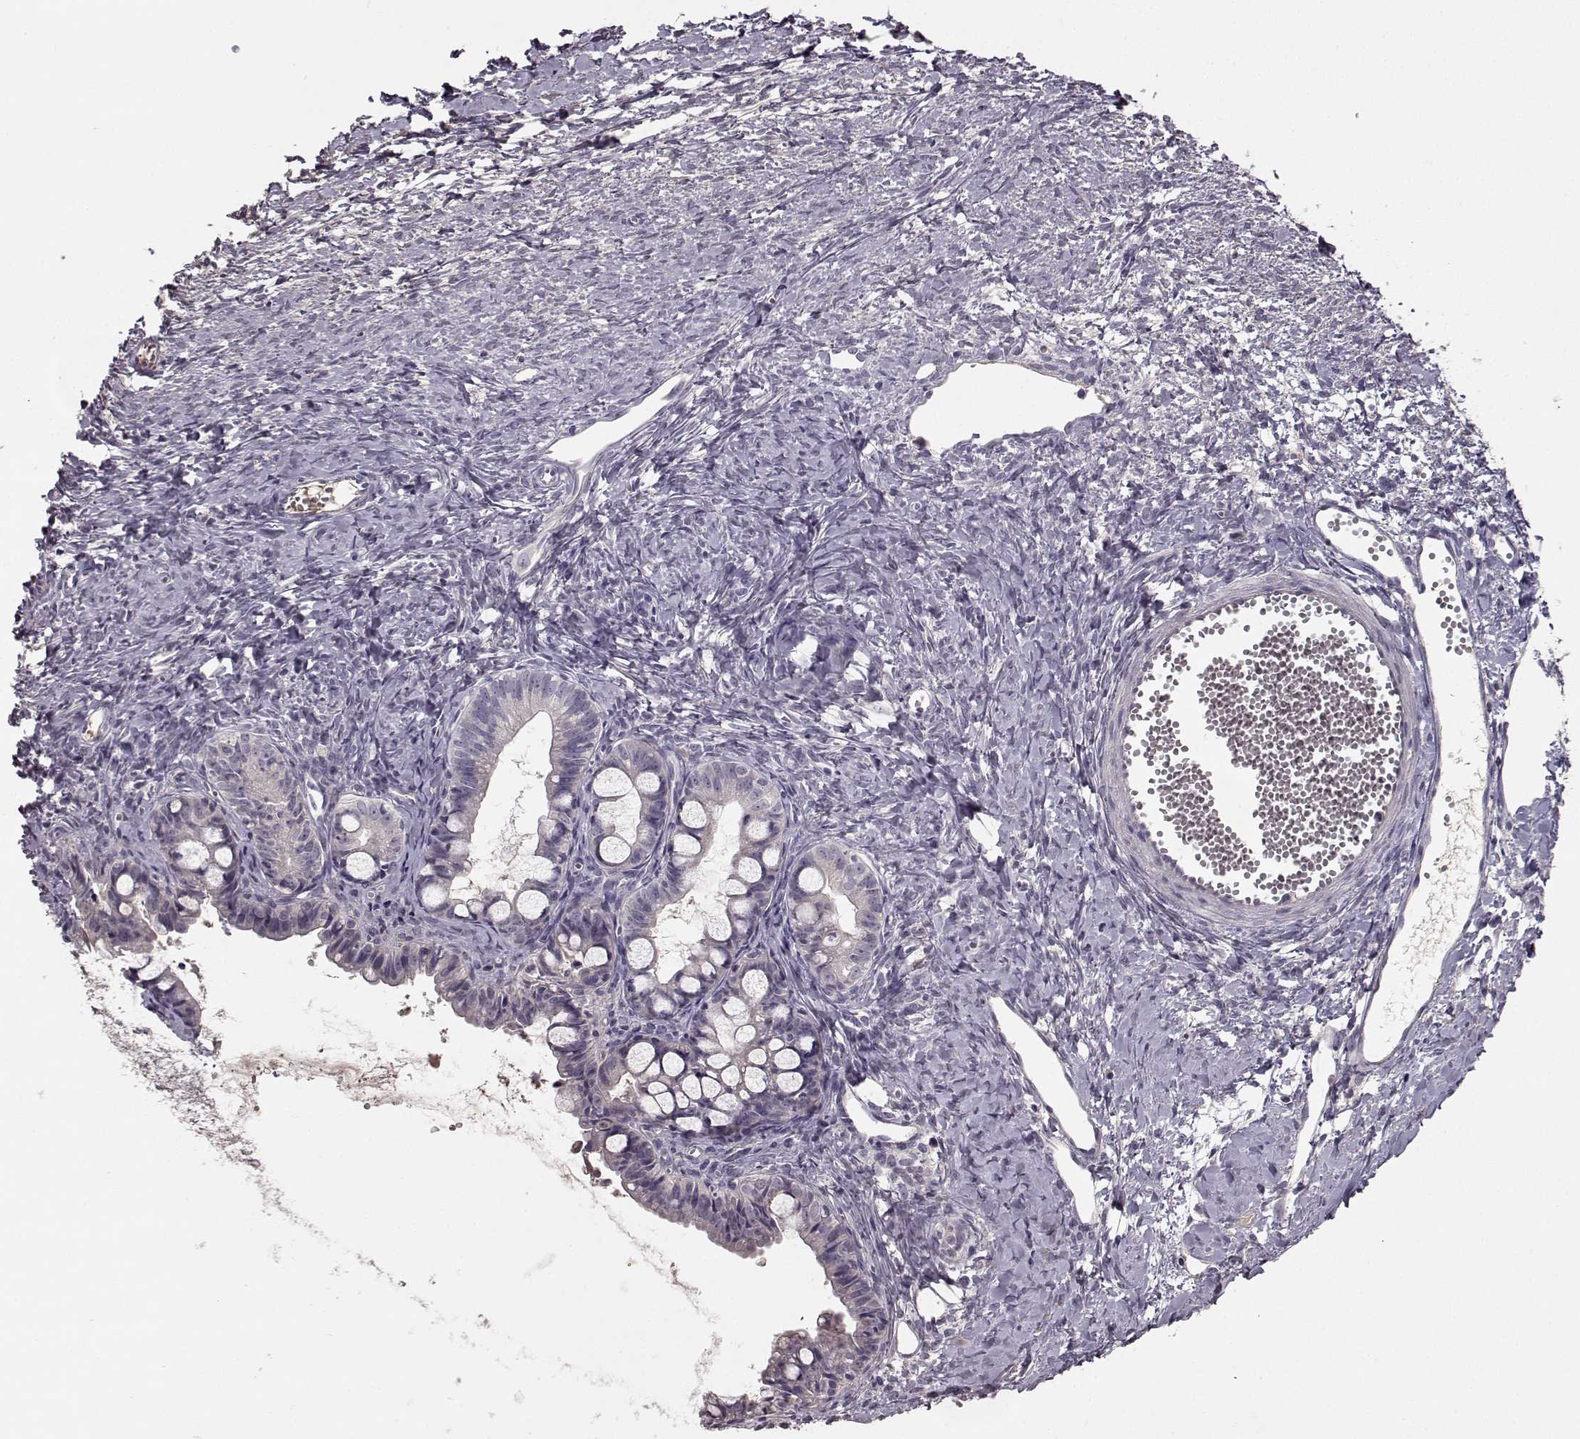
{"staining": {"intensity": "negative", "quantity": "none", "location": "none"}, "tissue": "ovarian cancer", "cell_type": "Tumor cells", "image_type": "cancer", "snomed": [{"axis": "morphology", "description": "Cystadenocarcinoma, mucinous, NOS"}, {"axis": "topography", "description": "Ovary"}], "caption": "Immunohistochemistry image of neoplastic tissue: ovarian mucinous cystadenocarcinoma stained with DAB (3,3'-diaminobenzidine) demonstrates no significant protein positivity in tumor cells.", "gene": "YJEFN3", "patient": {"sex": "female", "age": 63}}